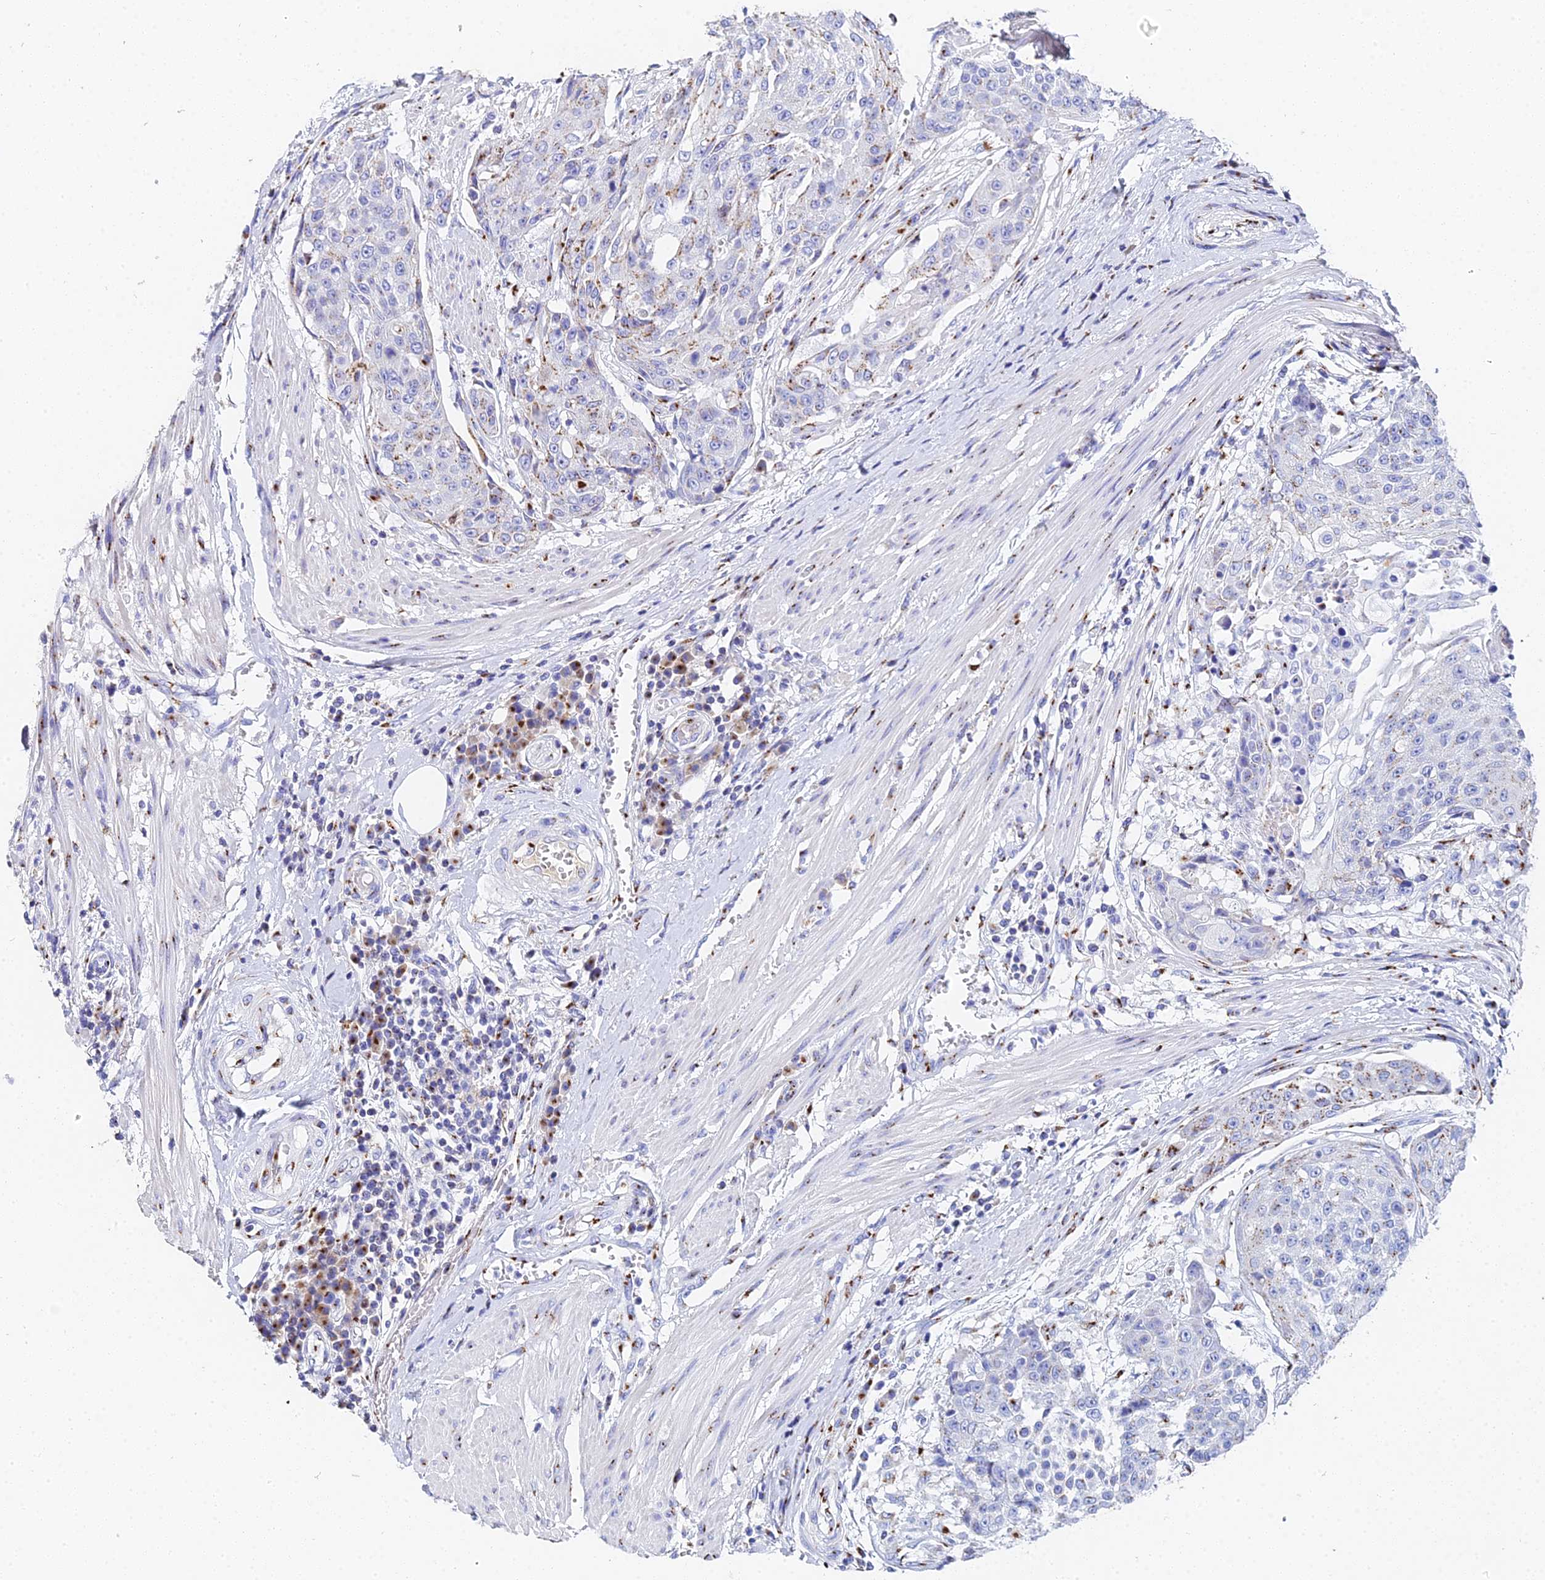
{"staining": {"intensity": "moderate", "quantity": "<25%", "location": "cytoplasmic/membranous"}, "tissue": "urothelial cancer", "cell_type": "Tumor cells", "image_type": "cancer", "snomed": [{"axis": "morphology", "description": "Urothelial carcinoma, High grade"}, {"axis": "topography", "description": "Urinary bladder"}], "caption": "Urothelial carcinoma (high-grade) stained with a protein marker demonstrates moderate staining in tumor cells.", "gene": "ENSG00000268674", "patient": {"sex": "female", "age": 63}}